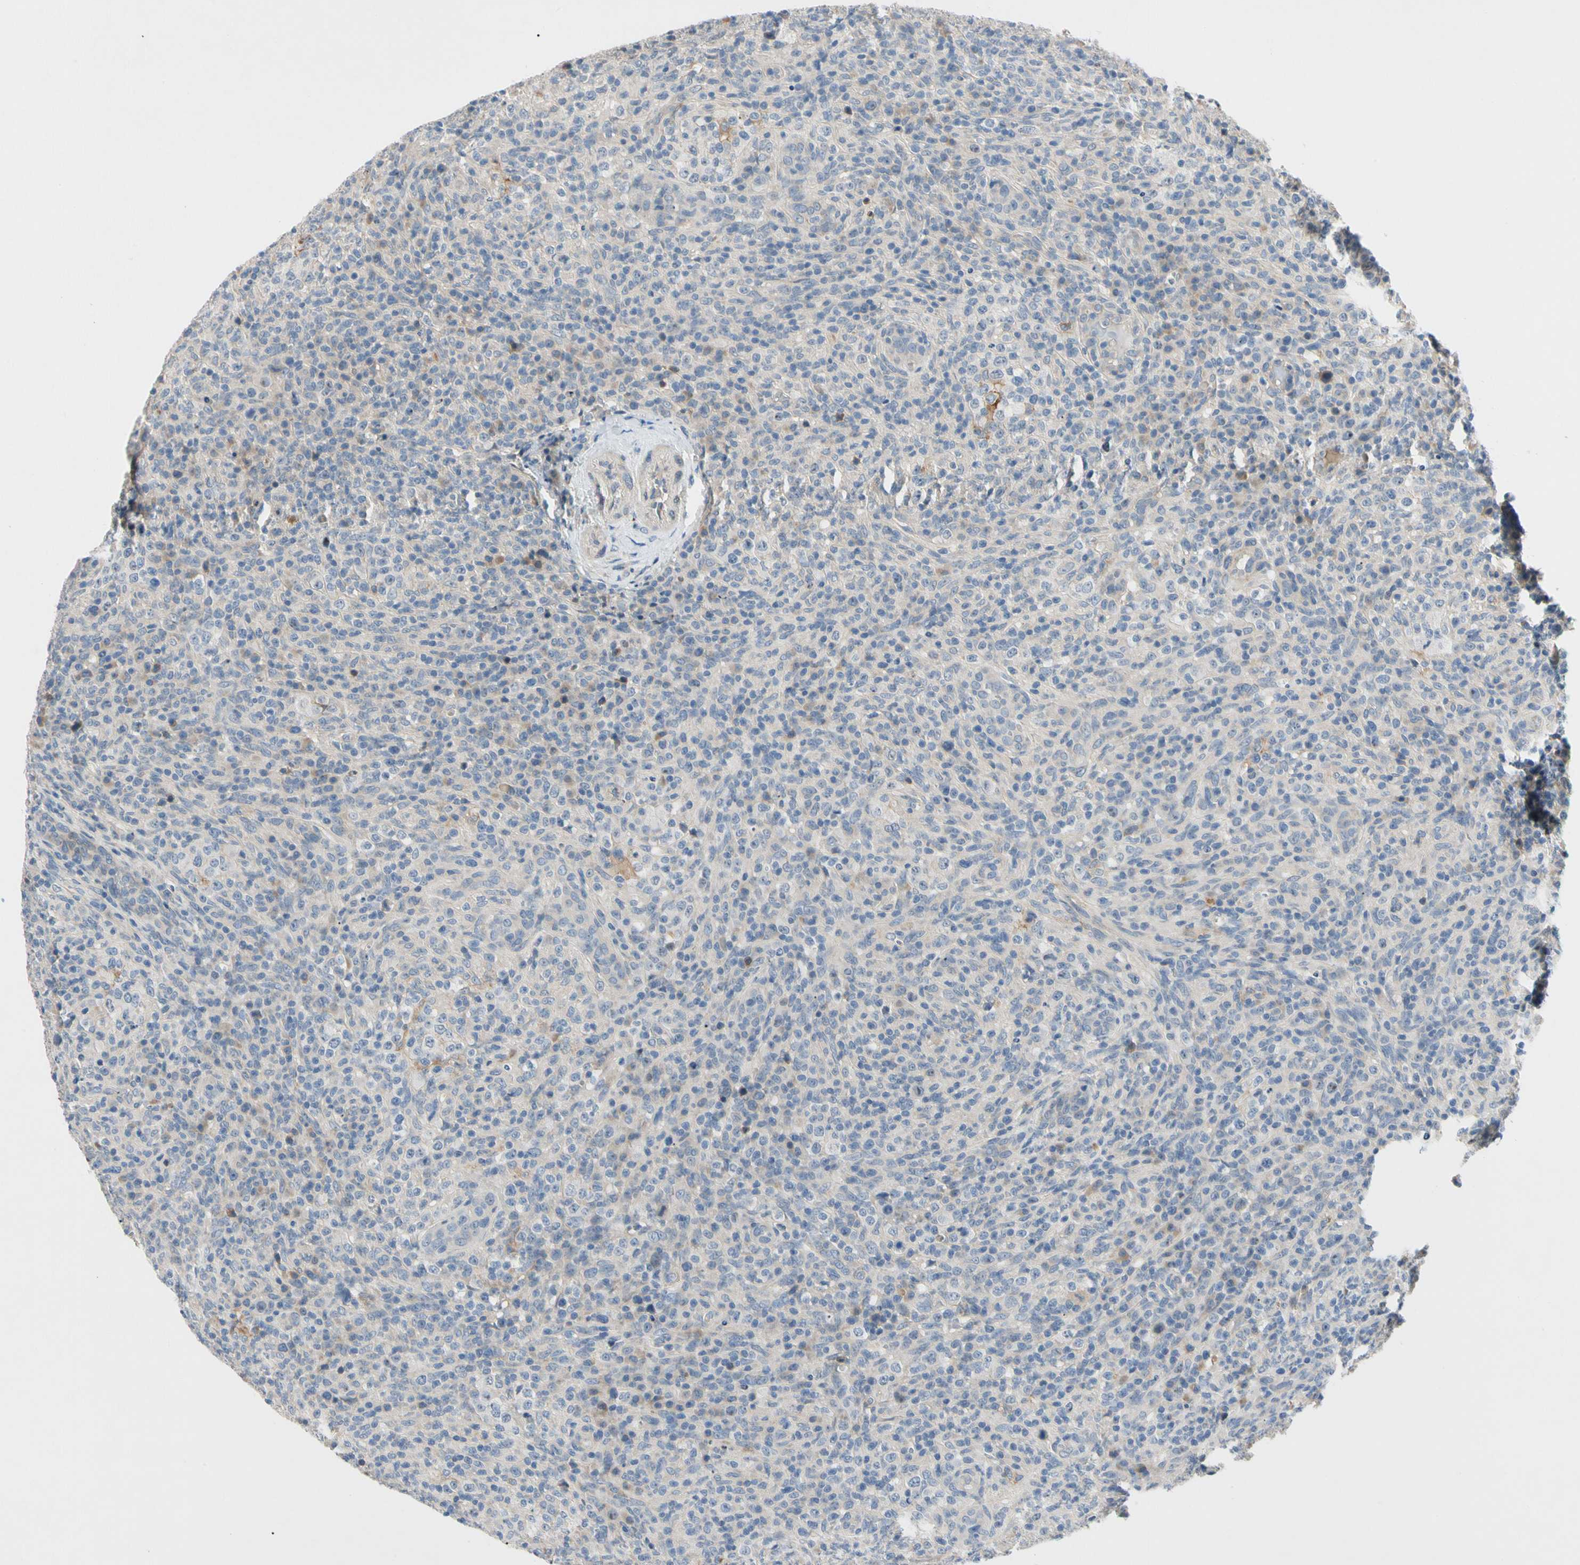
{"staining": {"intensity": "negative", "quantity": "none", "location": "none"}, "tissue": "lymphoma", "cell_type": "Tumor cells", "image_type": "cancer", "snomed": [{"axis": "morphology", "description": "Malignant lymphoma, non-Hodgkin's type, High grade"}, {"axis": "topography", "description": "Lymph node"}], "caption": "An image of human lymphoma is negative for staining in tumor cells. Brightfield microscopy of immunohistochemistry (IHC) stained with DAB (brown) and hematoxylin (blue), captured at high magnification.", "gene": "GAS6", "patient": {"sex": "female", "age": 76}}